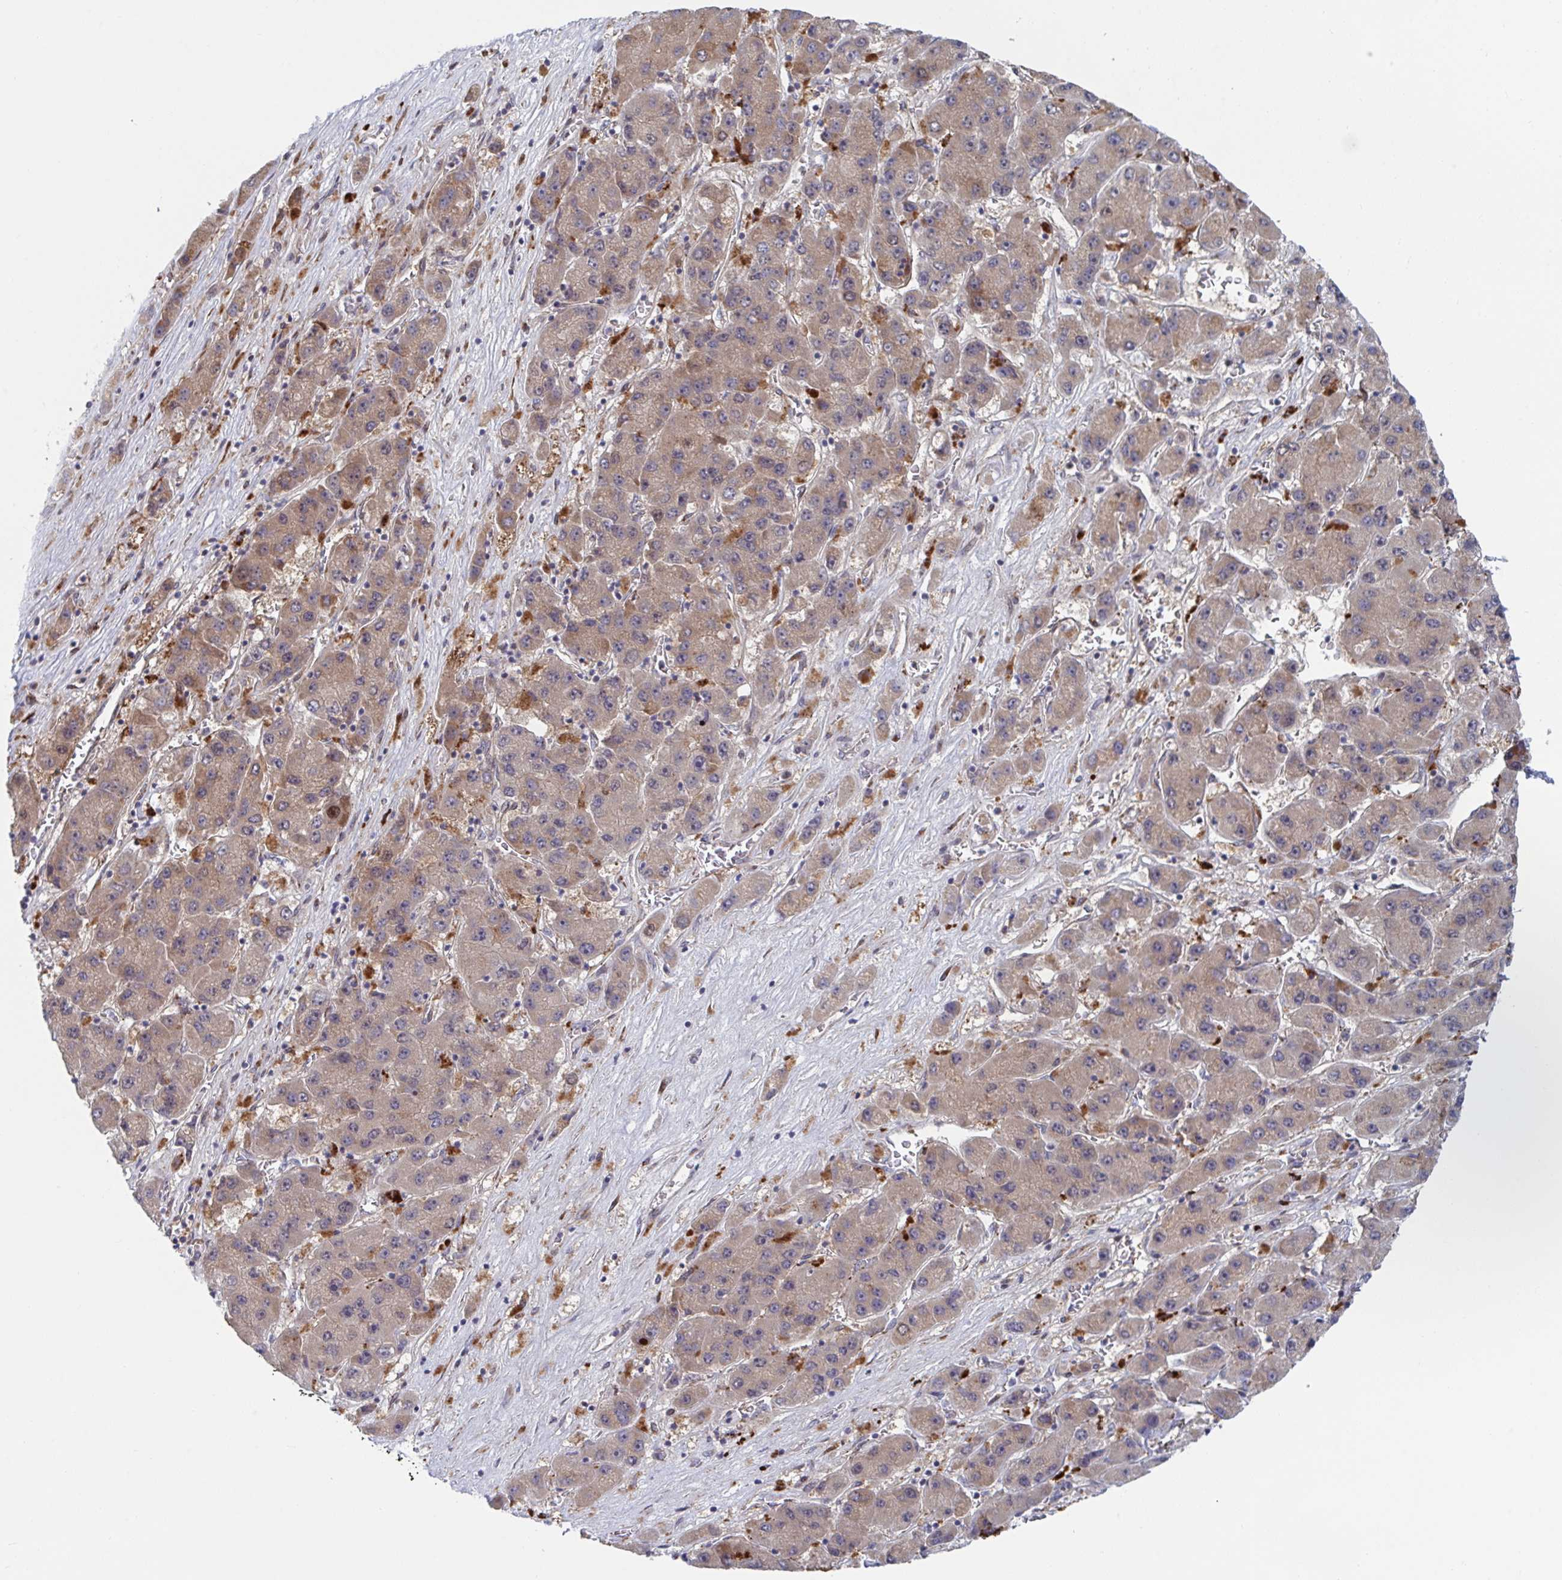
{"staining": {"intensity": "moderate", "quantity": ">75%", "location": "cytoplasmic/membranous"}, "tissue": "liver cancer", "cell_type": "Tumor cells", "image_type": "cancer", "snomed": [{"axis": "morphology", "description": "Carcinoma, Hepatocellular, NOS"}, {"axis": "topography", "description": "Liver"}], "caption": "Immunohistochemistry (IHC) staining of liver cancer, which shows medium levels of moderate cytoplasmic/membranous positivity in approximately >75% of tumor cells indicating moderate cytoplasmic/membranous protein positivity. The staining was performed using DAB (brown) for protein detection and nuclei were counterstained in hematoxylin (blue).", "gene": "FJX1", "patient": {"sex": "female", "age": 61}}